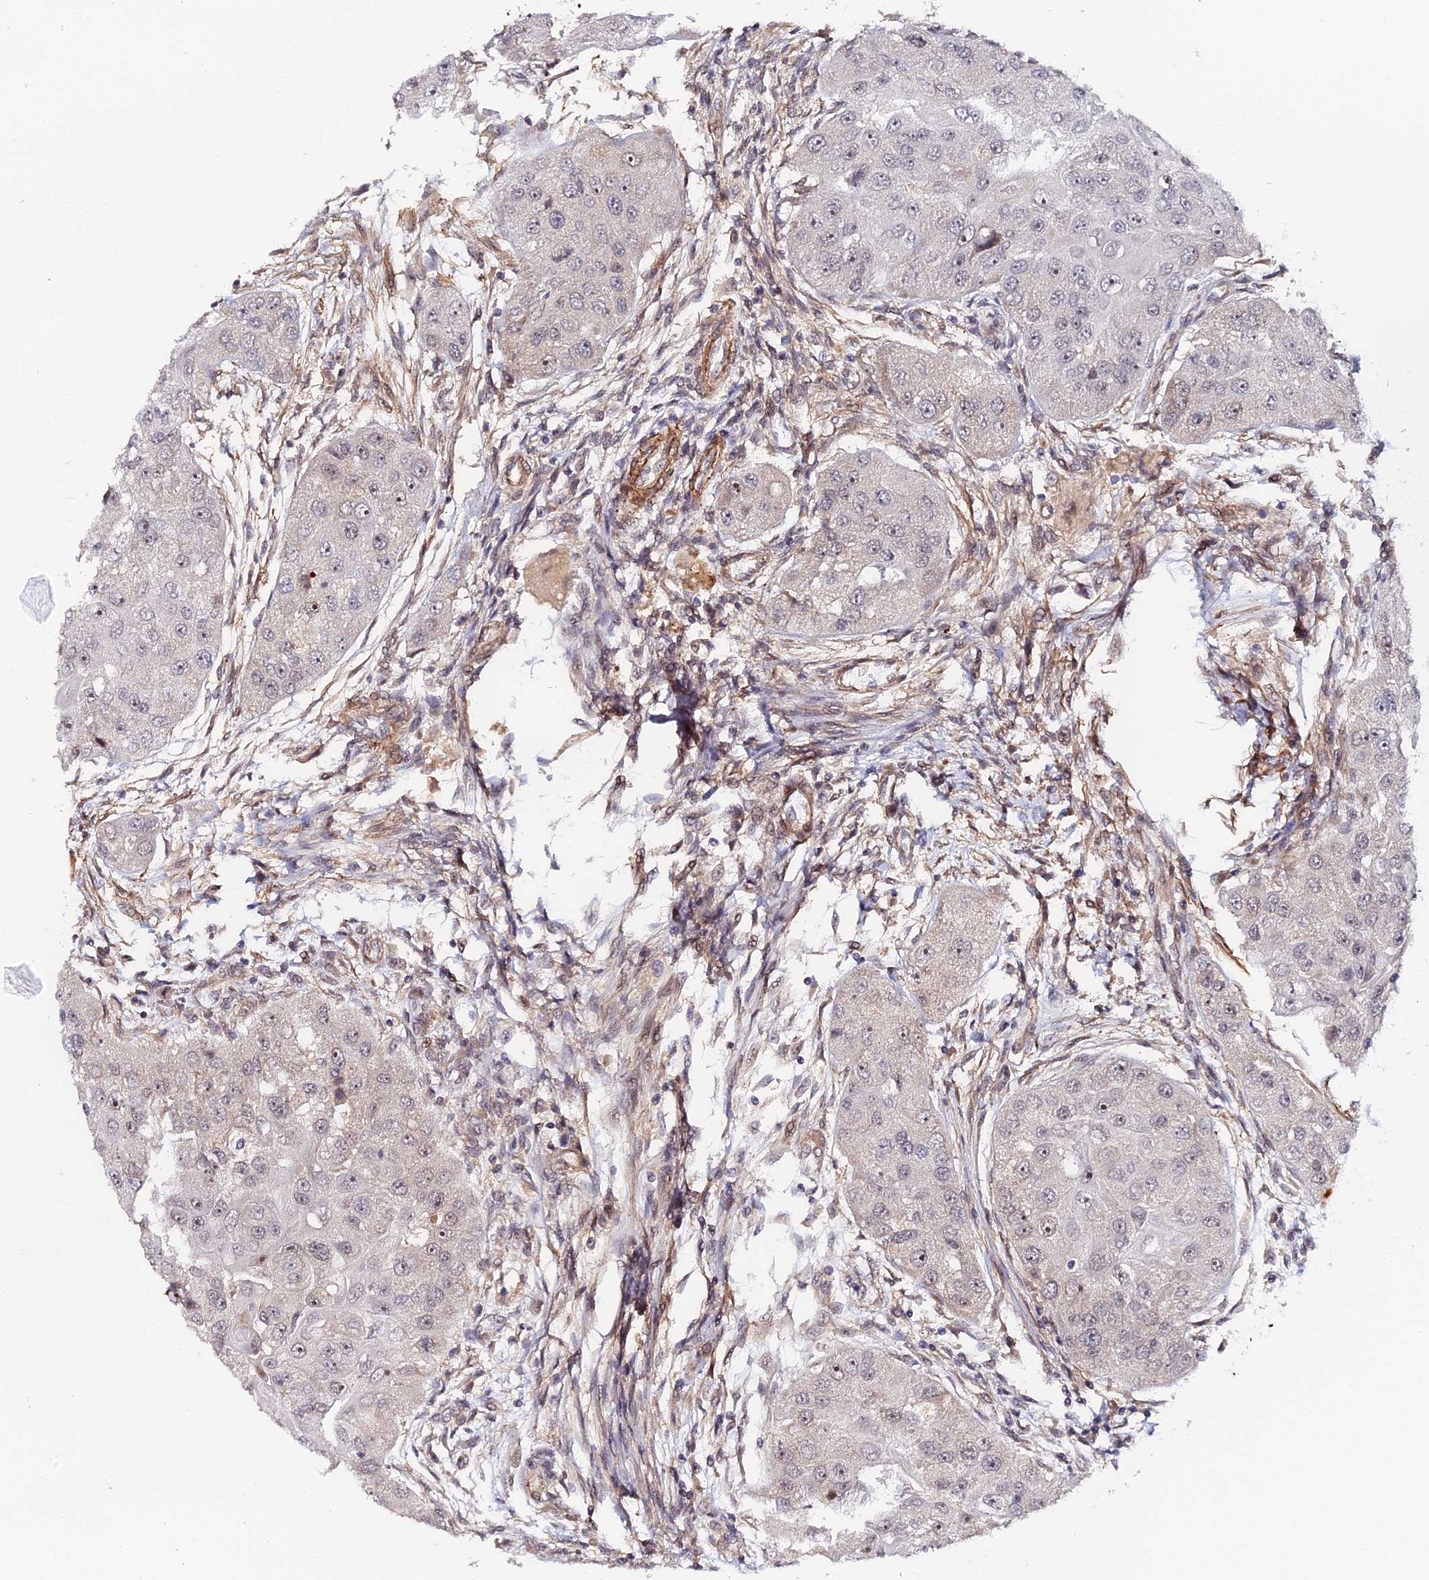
{"staining": {"intensity": "moderate", "quantity": "<25%", "location": "nuclear"}, "tissue": "head and neck cancer", "cell_type": "Tumor cells", "image_type": "cancer", "snomed": [{"axis": "morphology", "description": "Normal tissue, NOS"}, {"axis": "morphology", "description": "Squamous cell carcinoma, NOS"}, {"axis": "topography", "description": "Skeletal muscle"}, {"axis": "topography", "description": "Head-Neck"}], "caption": "High-magnification brightfield microscopy of squamous cell carcinoma (head and neck) stained with DAB (brown) and counterstained with hematoxylin (blue). tumor cells exhibit moderate nuclear positivity is present in about<25% of cells. (Brightfield microscopy of DAB IHC at high magnification).", "gene": "IMPACT", "patient": {"sex": "male", "age": 51}}